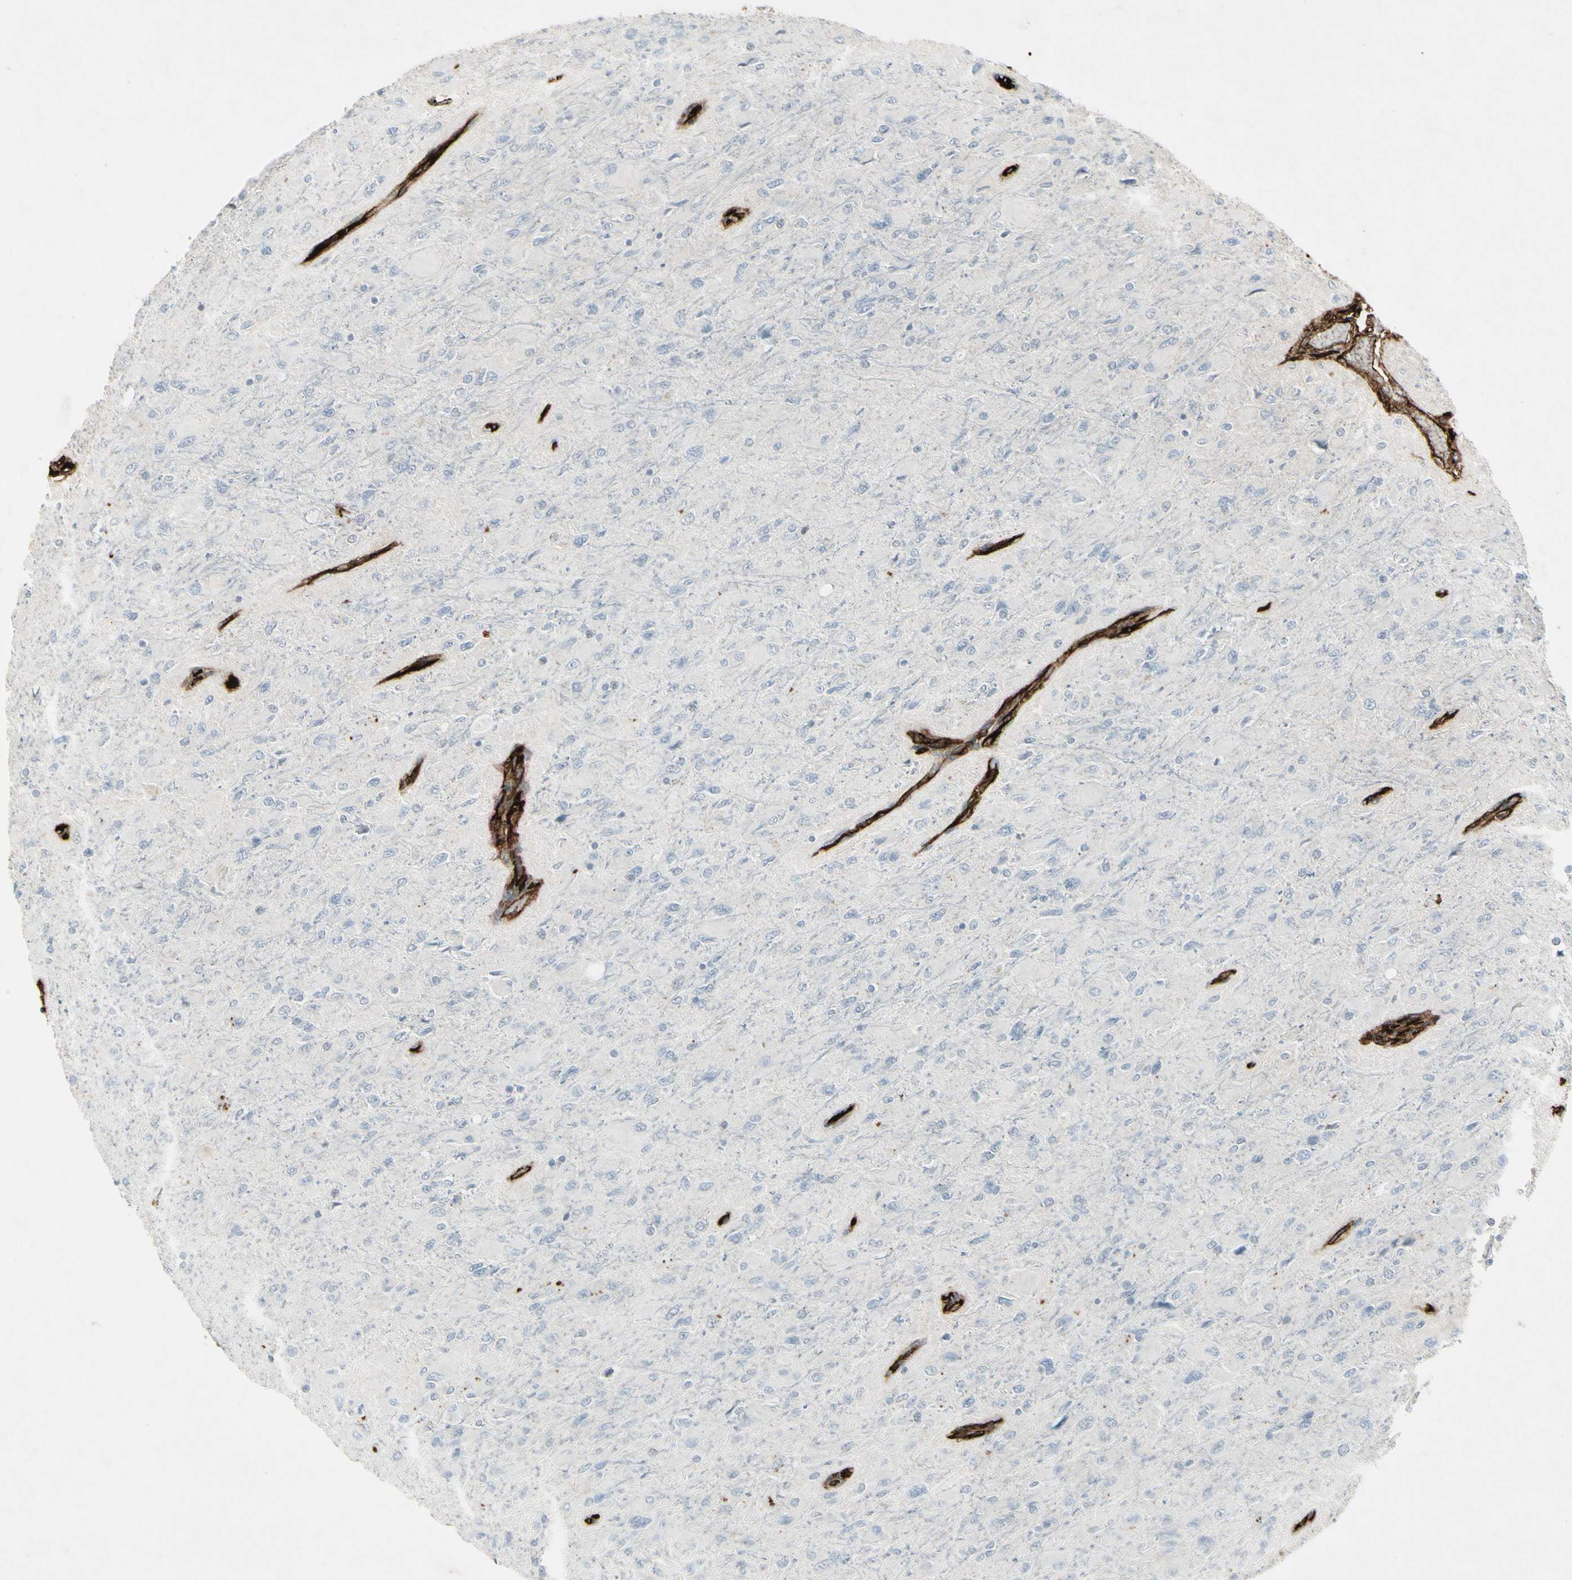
{"staining": {"intensity": "negative", "quantity": "none", "location": "none"}, "tissue": "glioma", "cell_type": "Tumor cells", "image_type": "cancer", "snomed": [{"axis": "morphology", "description": "Glioma, malignant, High grade"}, {"axis": "topography", "description": "Cerebral cortex"}], "caption": "IHC photomicrograph of human malignant high-grade glioma stained for a protein (brown), which reveals no positivity in tumor cells. (Immunohistochemistry (ihc), brightfield microscopy, high magnification).", "gene": "IGHM", "patient": {"sex": "female", "age": 36}}